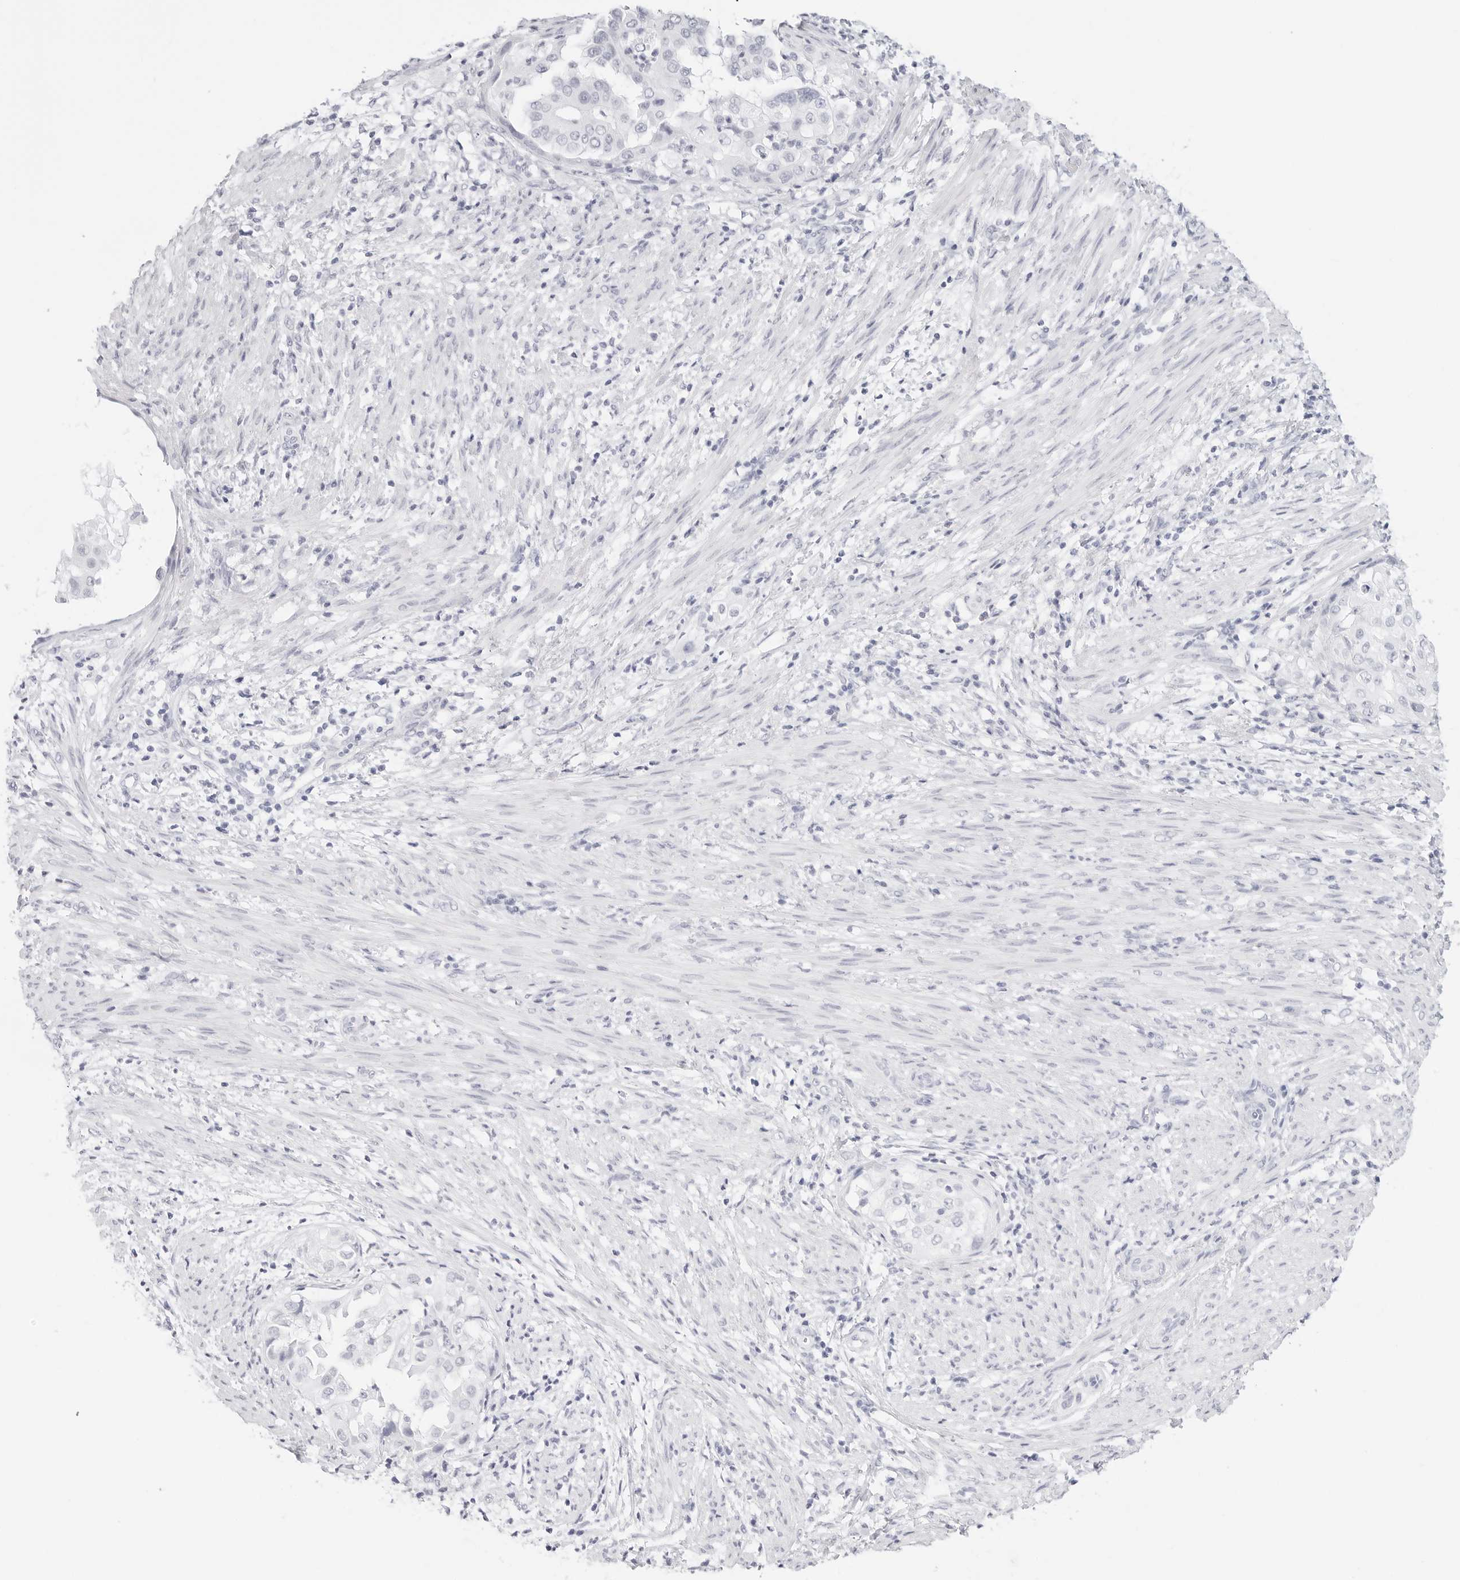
{"staining": {"intensity": "negative", "quantity": "none", "location": "none"}, "tissue": "endometrial cancer", "cell_type": "Tumor cells", "image_type": "cancer", "snomed": [{"axis": "morphology", "description": "Adenocarcinoma, NOS"}, {"axis": "topography", "description": "Endometrium"}], "caption": "A high-resolution micrograph shows immunohistochemistry staining of endometrial cancer, which displays no significant expression in tumor cells.", "gene": "TFF2", "patient": {"sex": "female", "age": 85}}